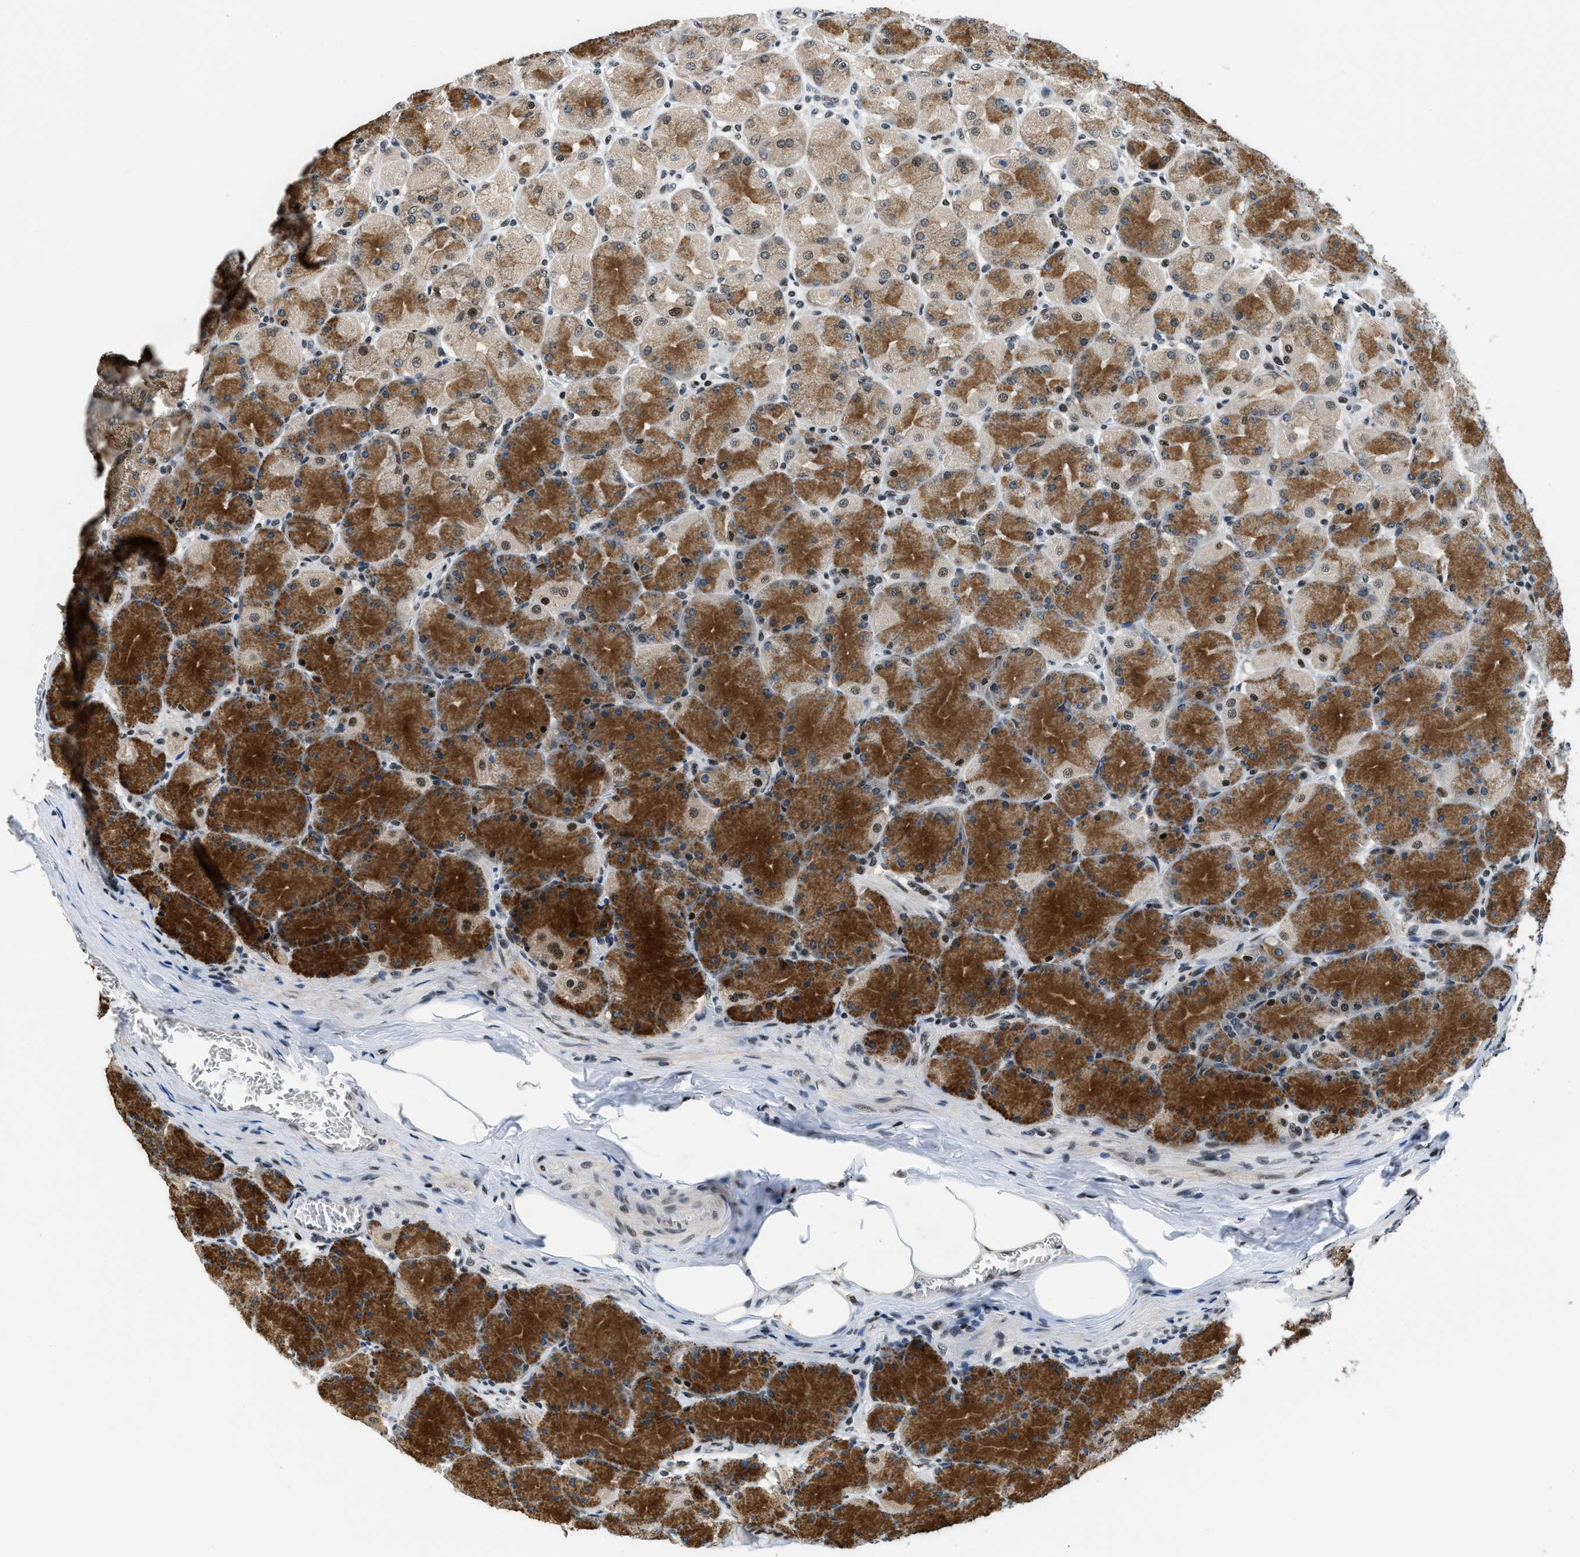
{"staining": {"intensity": "strong", "quantity": "25%-75%", "location": "cytoplasmic/membranous,nuclear"}, "tissue": "stomach", "cell_type": "Glandular cells", "image_type": "normal", "snomed": [{"axis": "morphology", "description": "Normal tissue, NOS"}, {"axis": "topography", "description": "Stomach, upper"}], "caption": "Glandular cells demonstrate strong cytoplasmic/membranous,nuclear positivity in approximately 25%-75% of cells in normal stomach.", "gene": "KDM3B", "patient": {"sex": "female", "age": 56}}